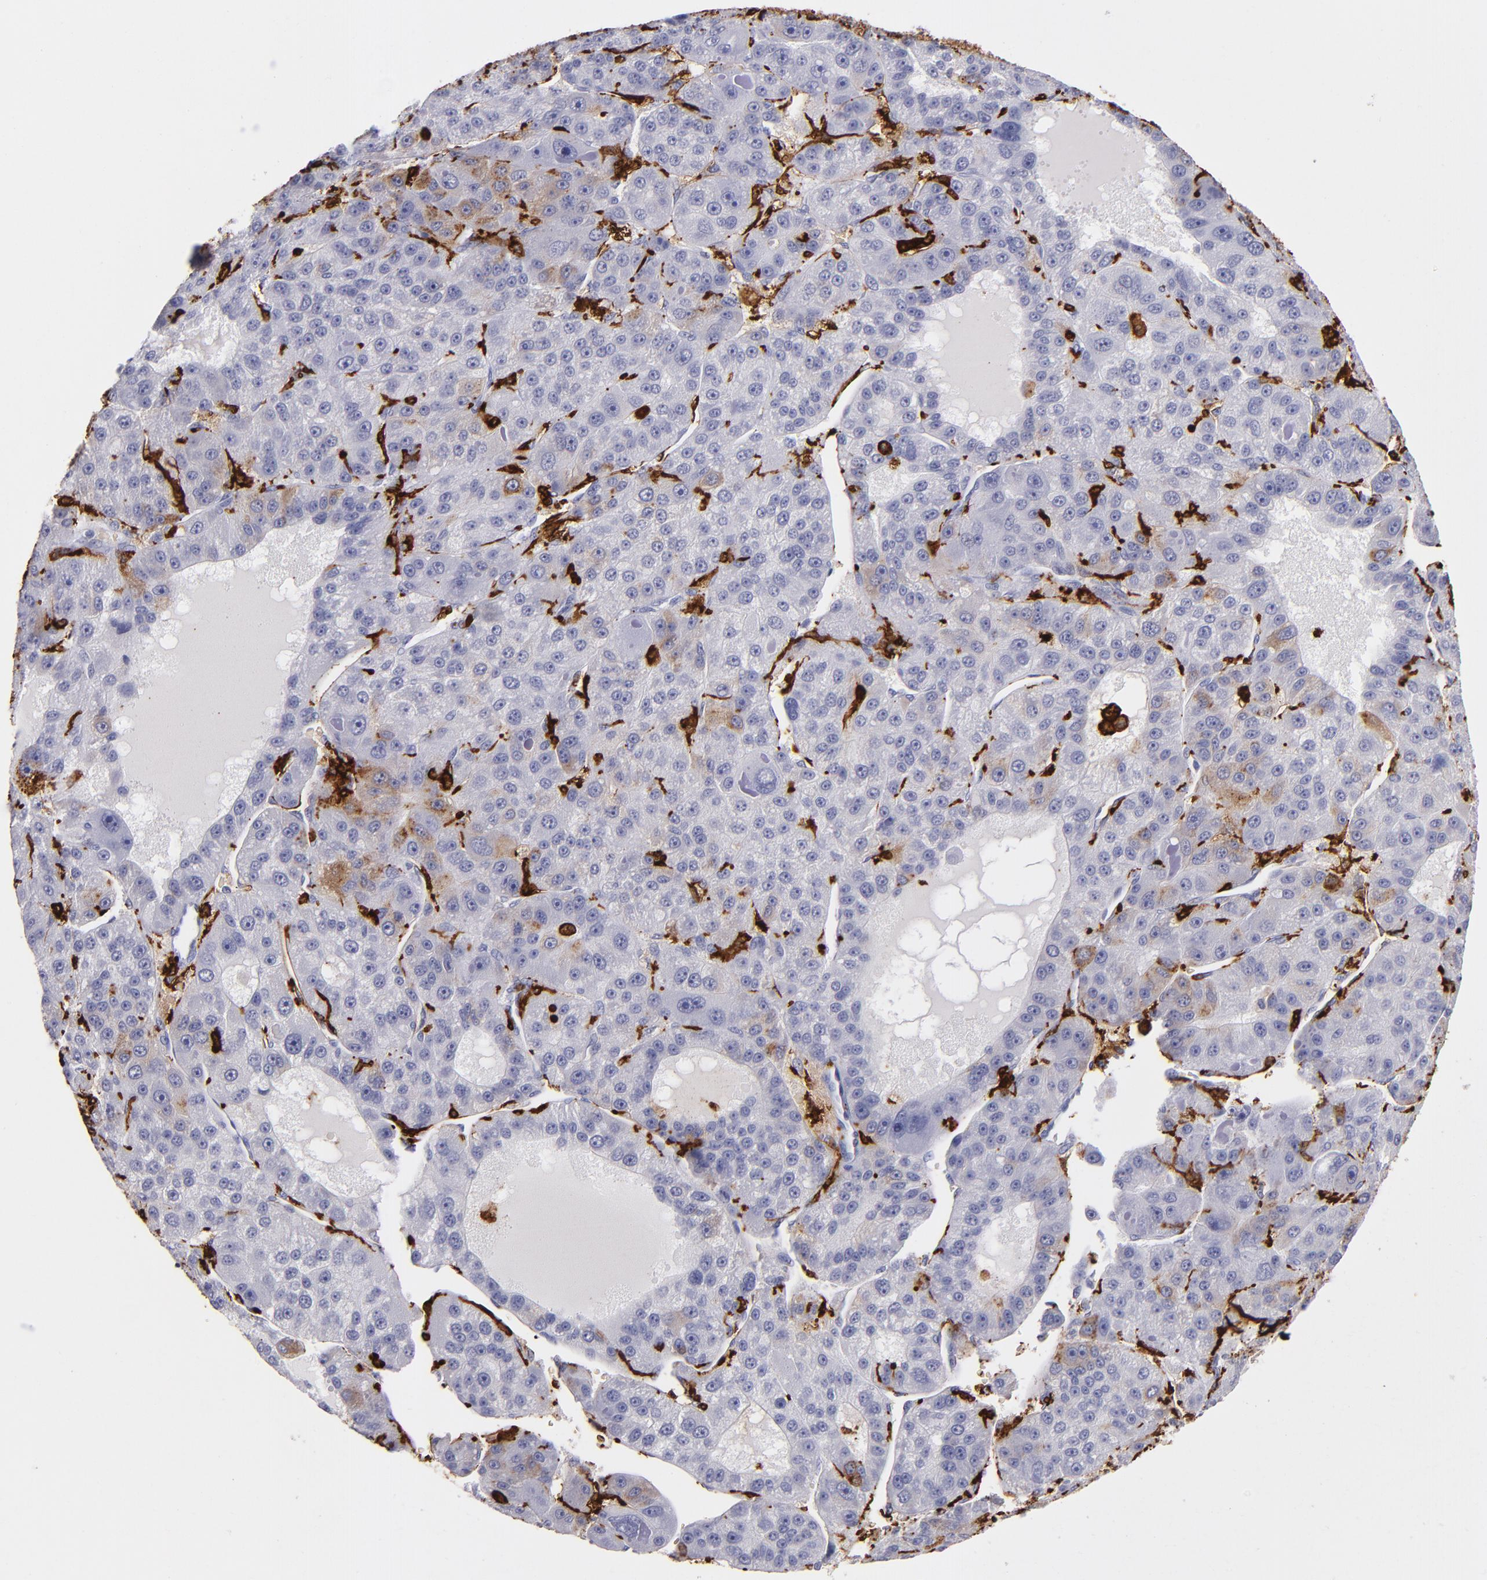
{"staining": {"intensity": "weak", "quantity": "<25%", "location": "cytoplasmic/membranous"}, "tissue": "liver cancer", "cell_type": "Tumor cells", "image_type": "cancer", "snomed": [{"axis": "morphology", "description": "Carcinoma, Hepatocellular, NOS"}, {"axis": "topography", "description": "Liver"}], "caption": "DAB (3,3'-diaminobenzidine) immunohistochemical staining of hepatocellular carcinoma (liver) demonstrates no significant expression in tumor cells.", "gene": "HLA-DRA", "patient": {"sex": "male", "age": 76}}